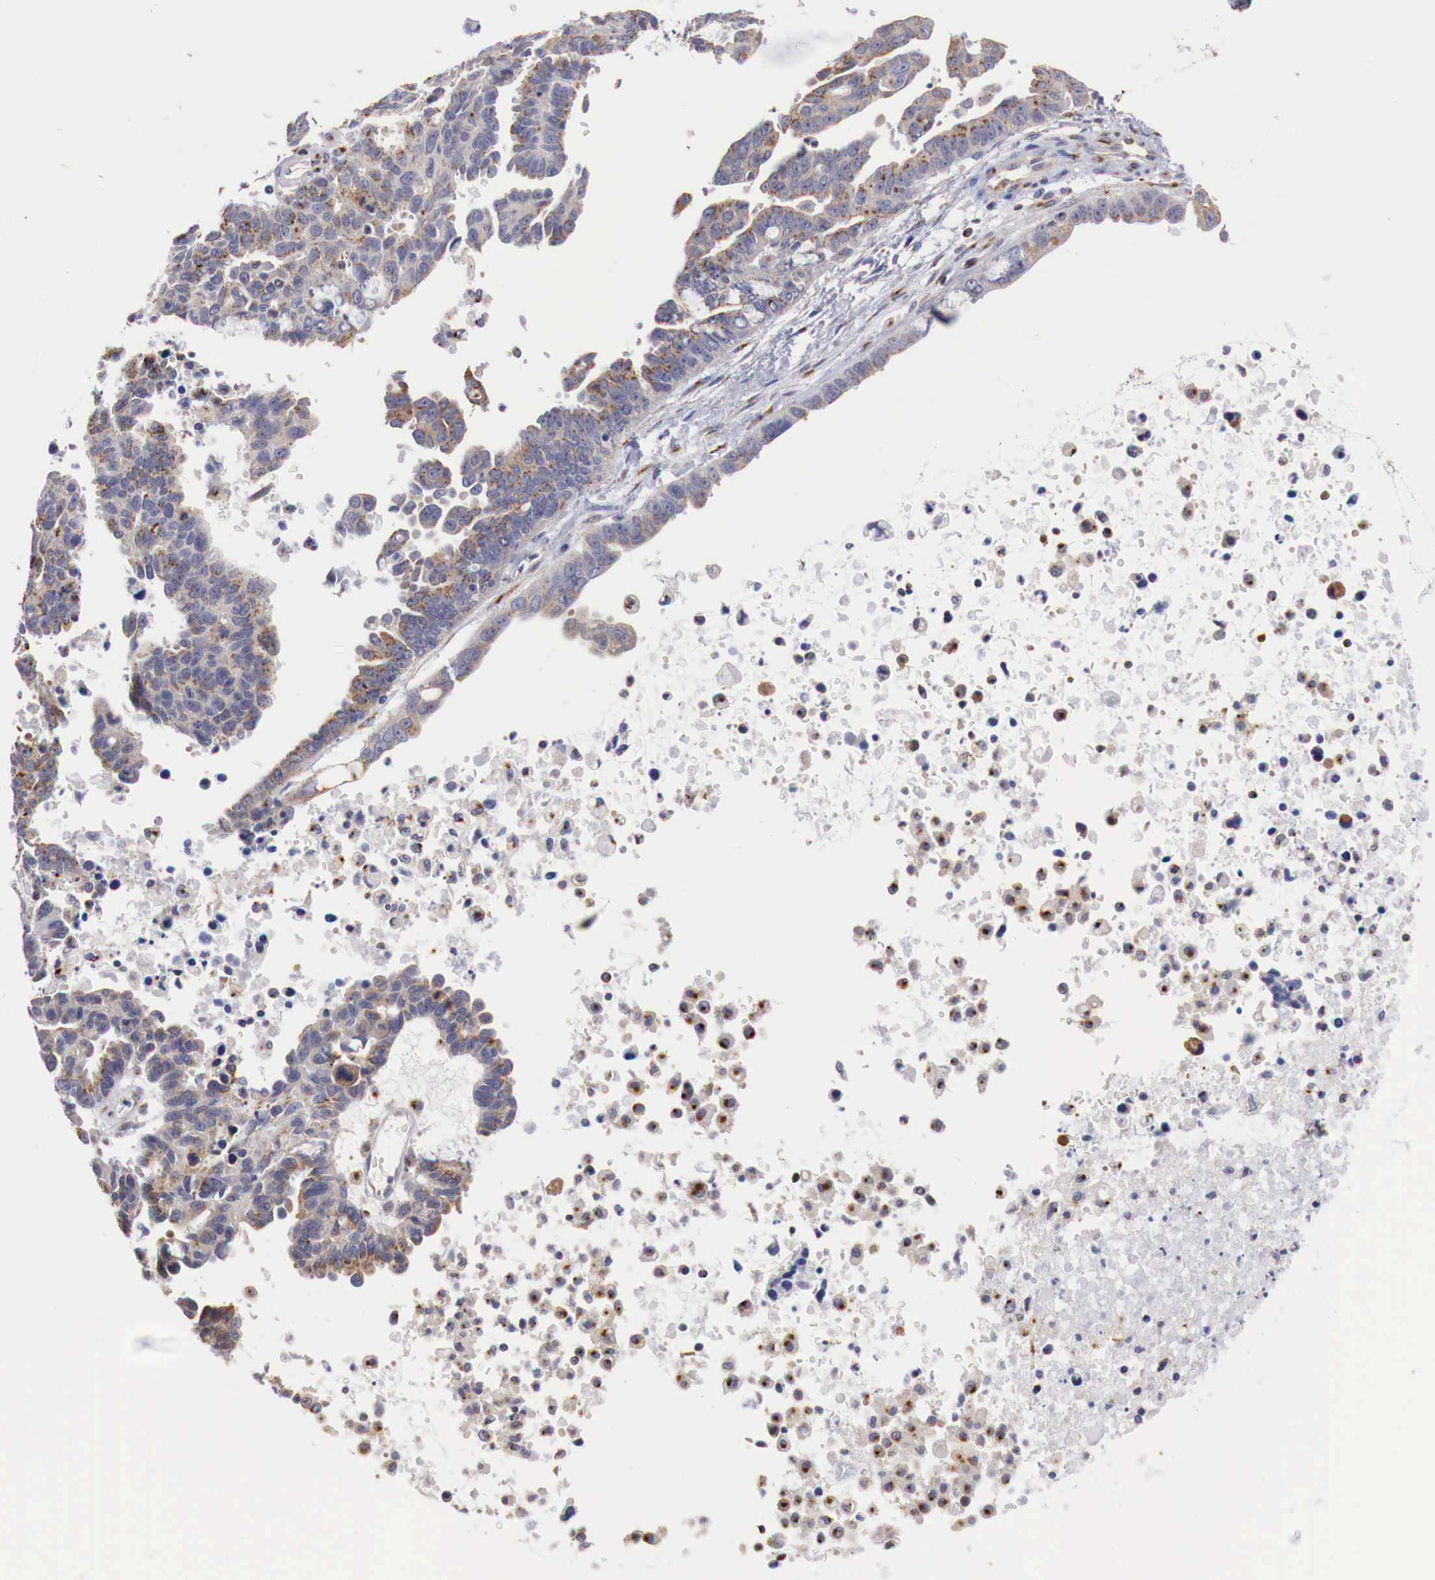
{"staining": {"intensity": "moderate", "quantity": ">75%", "location": "cytoplasmic/membranous"}, "tissue": "ovarian cancer", "cell_type": "Tumor cells", "image_type": "cancer", "snomed": [{"axis": "morphology", "description": "Carcinoma, endometroid"}, {"axis": "morphology", "description": "Cystadenocarcinoma, serous, NOS"}, {"axis": "topography", "description": "Ovary"}], "caption": "Ovarian cancer (endometroid carcinoma) stained with a protein marker reveals moderate staining in tumor cells.", "gene": "SYAP1", "patient": {"sex": "female", "age": 45}}